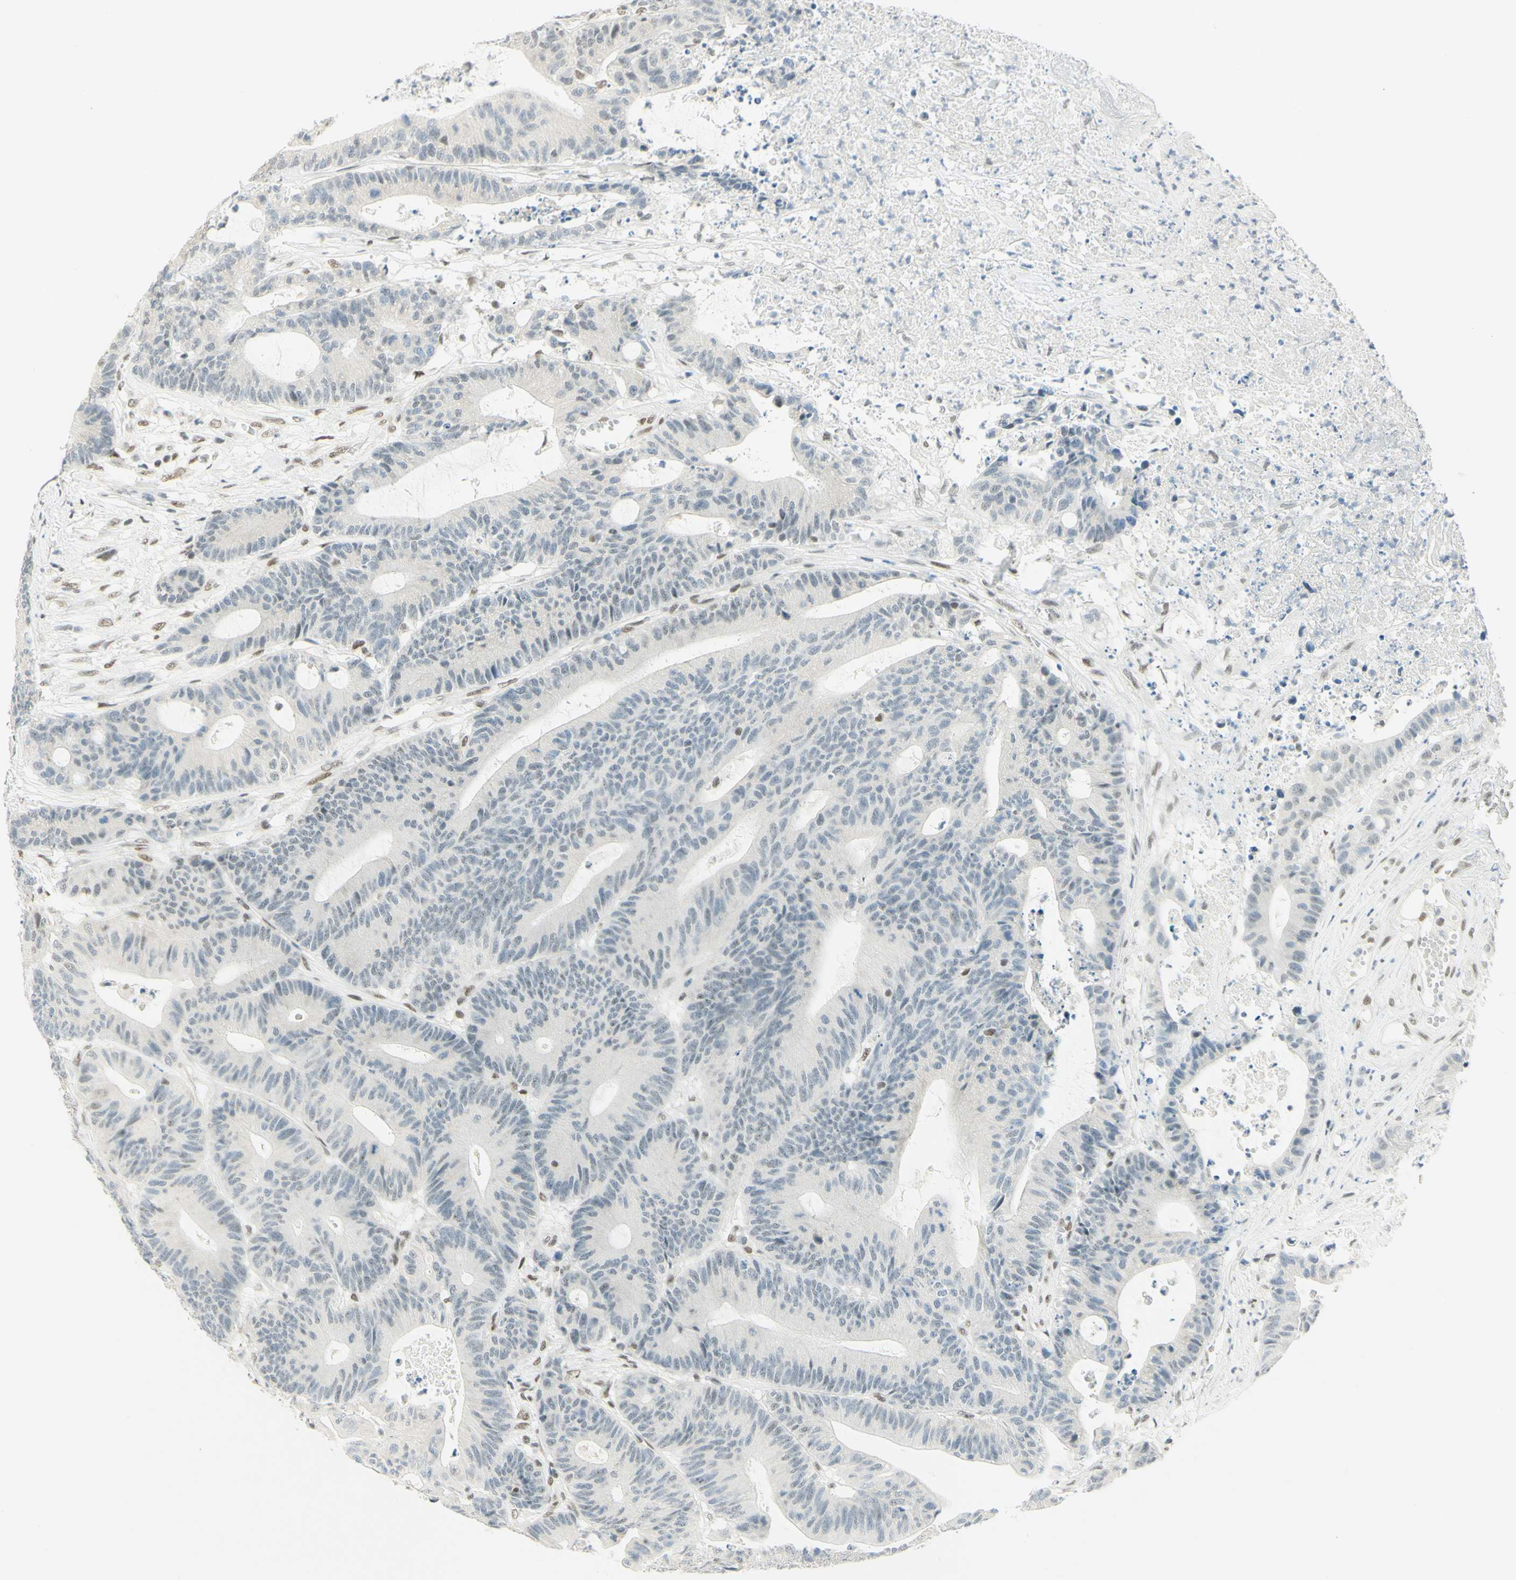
{"staining": {"intensity": "negative", "quantity": "none", "location": "none"}, "tissue": "colorectal cancer", "cell_type": "Tumor cells", "image_type": "cancer", "snomed": [{"axis": "morphology", "description": "Adenocarcinoma, NOS"}, {"axis": "topography", "description": "Colon"}], "caption": "High power microscopy micrograph of an immunohistochemistry micrograph of colorectal adenocarcinoma, revealing no significant positivity in tumor cells.", "gene": "PMS2", "patient": {"sex": "female", "age": 84}}